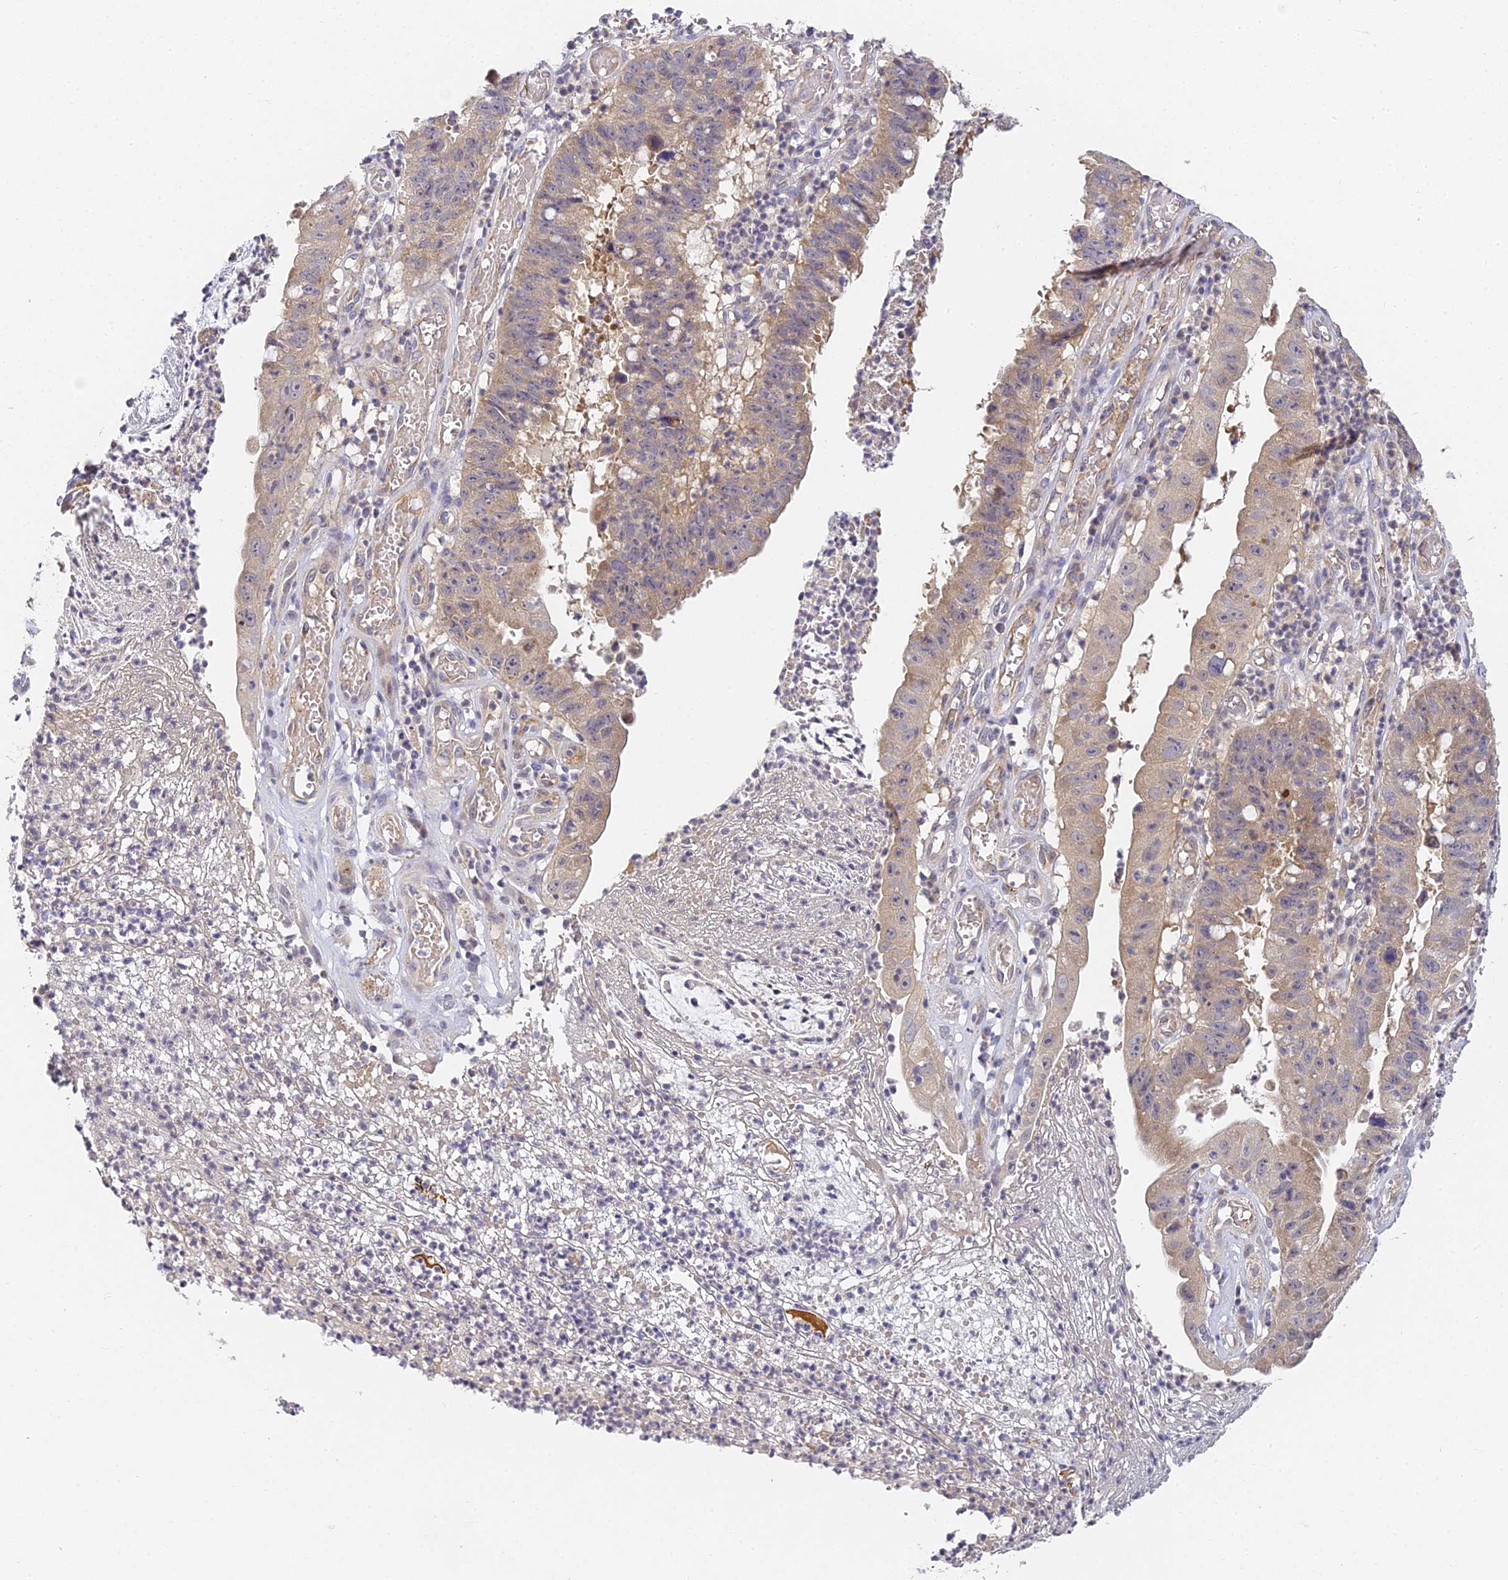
{"staining": {"intensity": "weak", "quantity": "25%-75%", "location": "cytoplasmic/membranous"}, "tissue": "stomach cancer", "cell_type": "Tumor cells", "image_type": "cancer", "snomed": [{"axis": "morphology", "description": "Adenocarcinoma, NOS"}, {"axis": "topography", "description": "Stomach"}], "caption": "The immunohistochemical stain labels weak cytoplasmic/membranous staining in tumor cells of stomach cancer (adenocarcinoma) tissue. (DAB IHC, brown staining for protein, blue staining for nuclei).", "gene": "DNAAF10", "patient": {"sex": "male", "age": 59}}